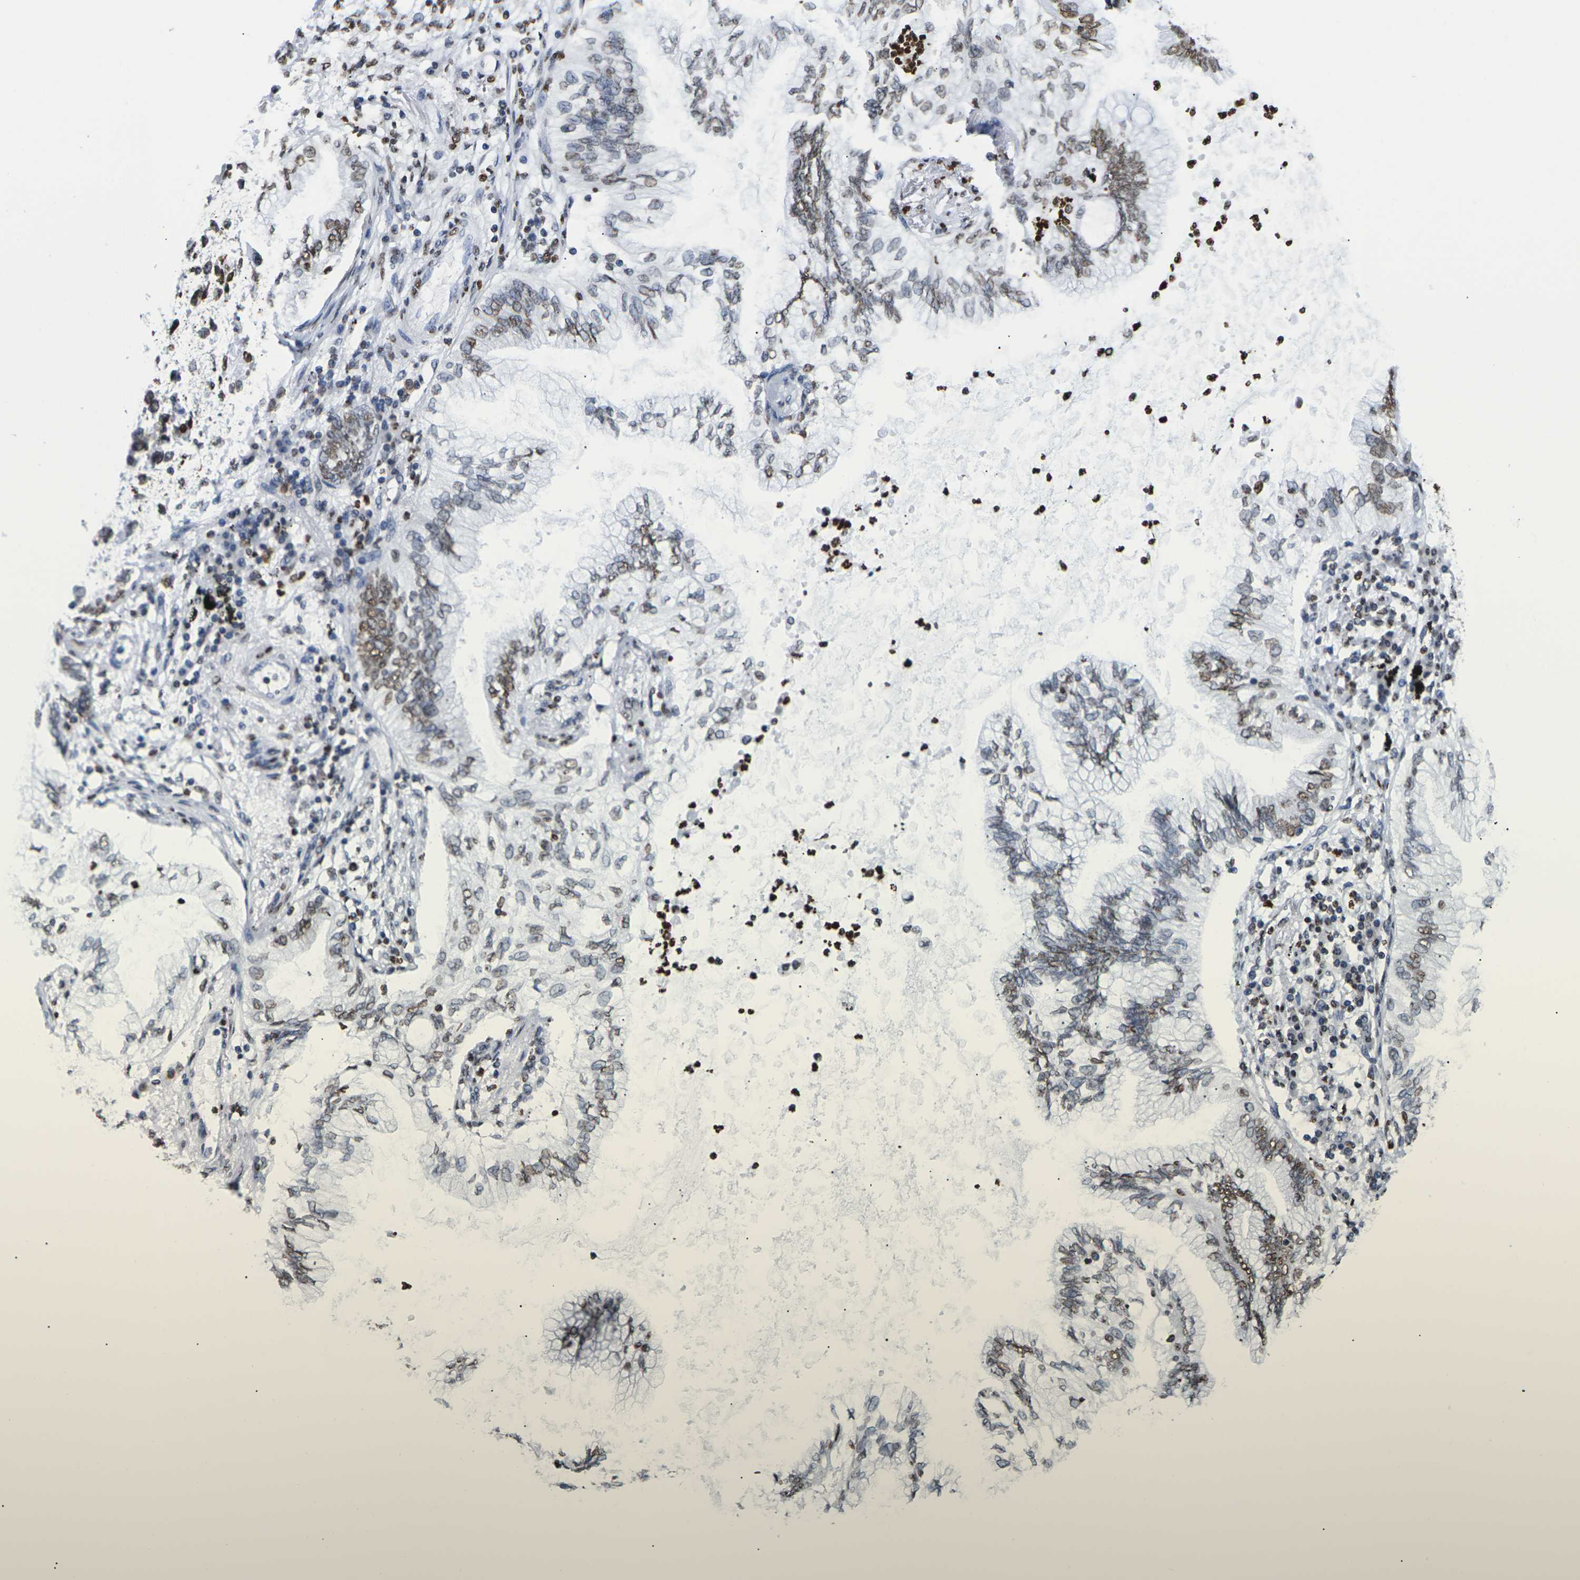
{"staining": {"intensity": "moderate", "quantity": "25%-75%", "location": "cytoplasmic/membranous,nuclear"}, "tissue": "lung cancer", "cell_type": "Tumor cells", "image_type": "cancer", "snomed": [{"axis": "morphology", "description": "Normal tissue, NOS"}, {"axis": "morphology", "description": "Adenocarcinoma, NOS"}, {"axis": "topography", "description": "Bronchus"}, {"axis": "topography", "description": "Lung"}], "caption": "A medium amount of moderate cytoplasmic/membranous and nuclear positivity is identified in approximately 25%-75% of tumor cells in lung adenocarcinoma tissue.", "gene": "H2AC21", "patient": {"sex": "female", "age": 70}}